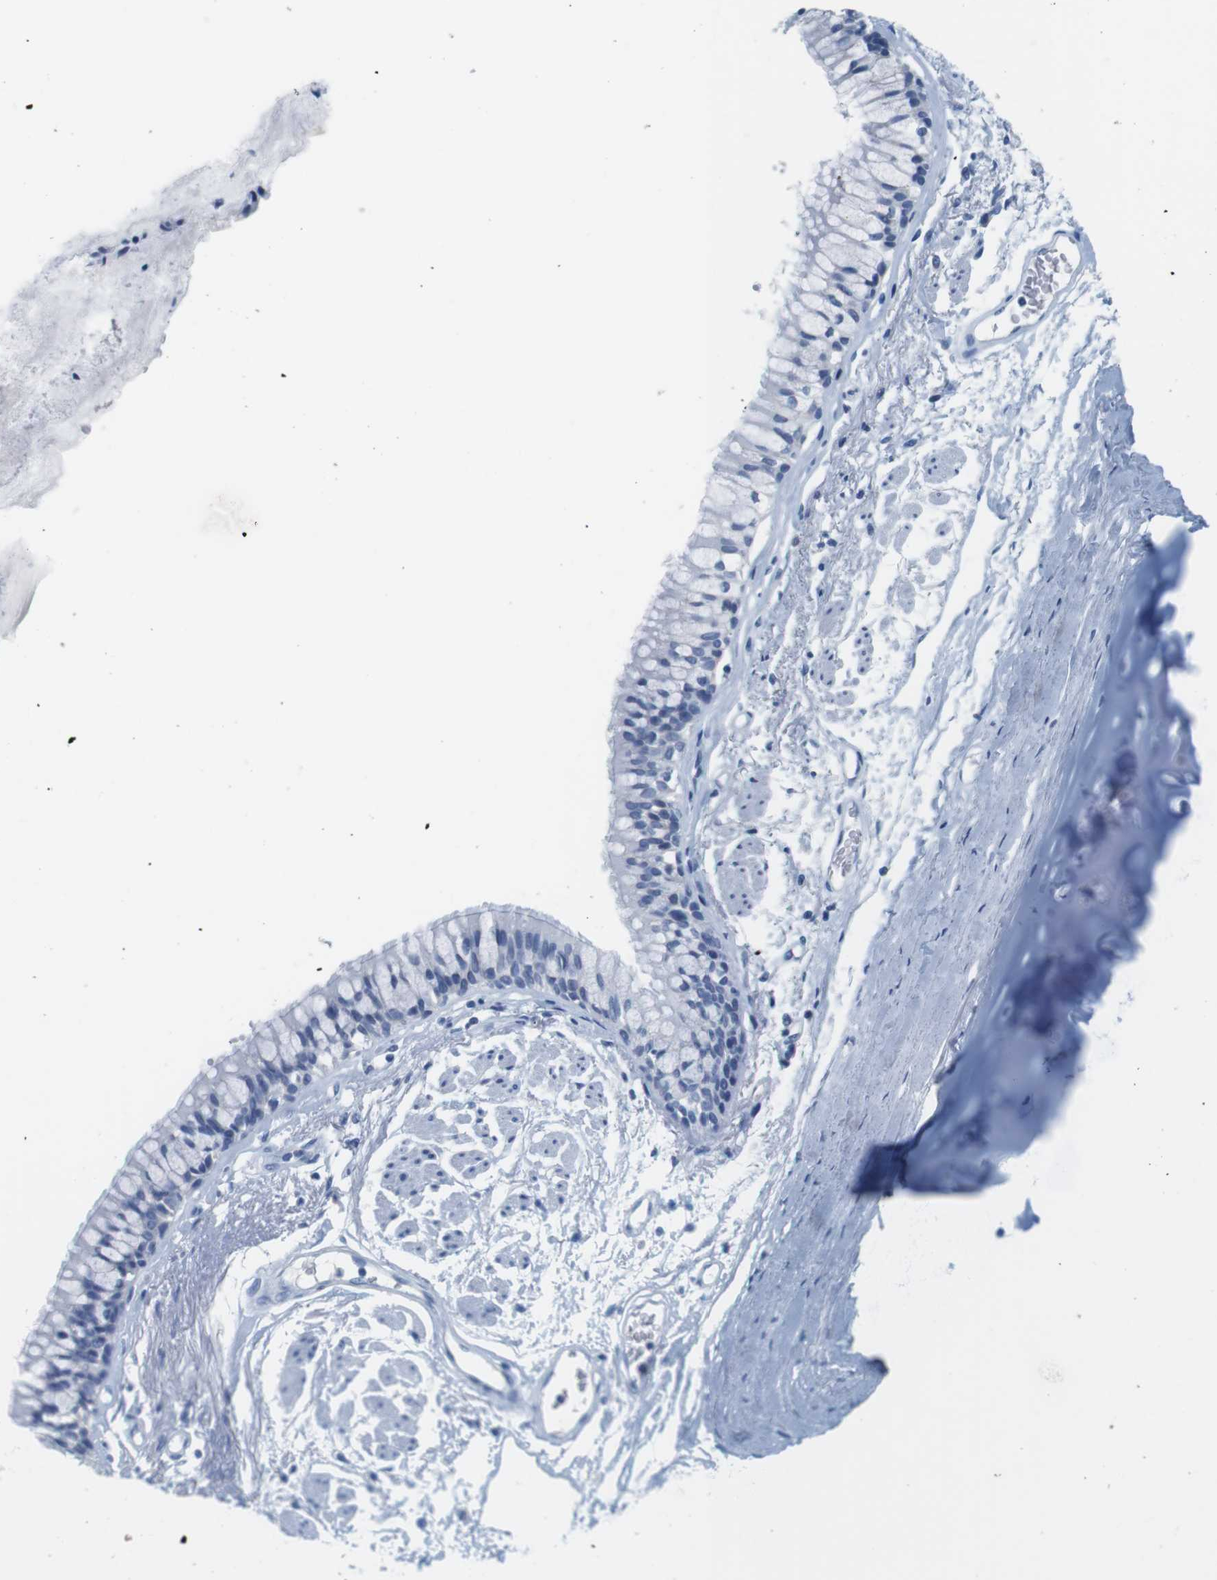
{"staining": {"intensity": "negative", "quantity": "none", "location": "none"}, "tissue": "adipose tissue", "cell_type": "Adipocytes", "image_type": "normal", "snomed": [{"axis": "morphology", "description": "Normal tissue, NOS"}, {"axis": "topography", "description": "Cartilage tissue"}, {"axis": "topography", "description": "Bronchus"}], "caption": "This is an immunohistochemistry (IHC) histopathology image of normal adipose tissue. There is no staining in adipocytes.", "gene": "CYP2C9", "patient": {"sex": "female", "age": 73}}